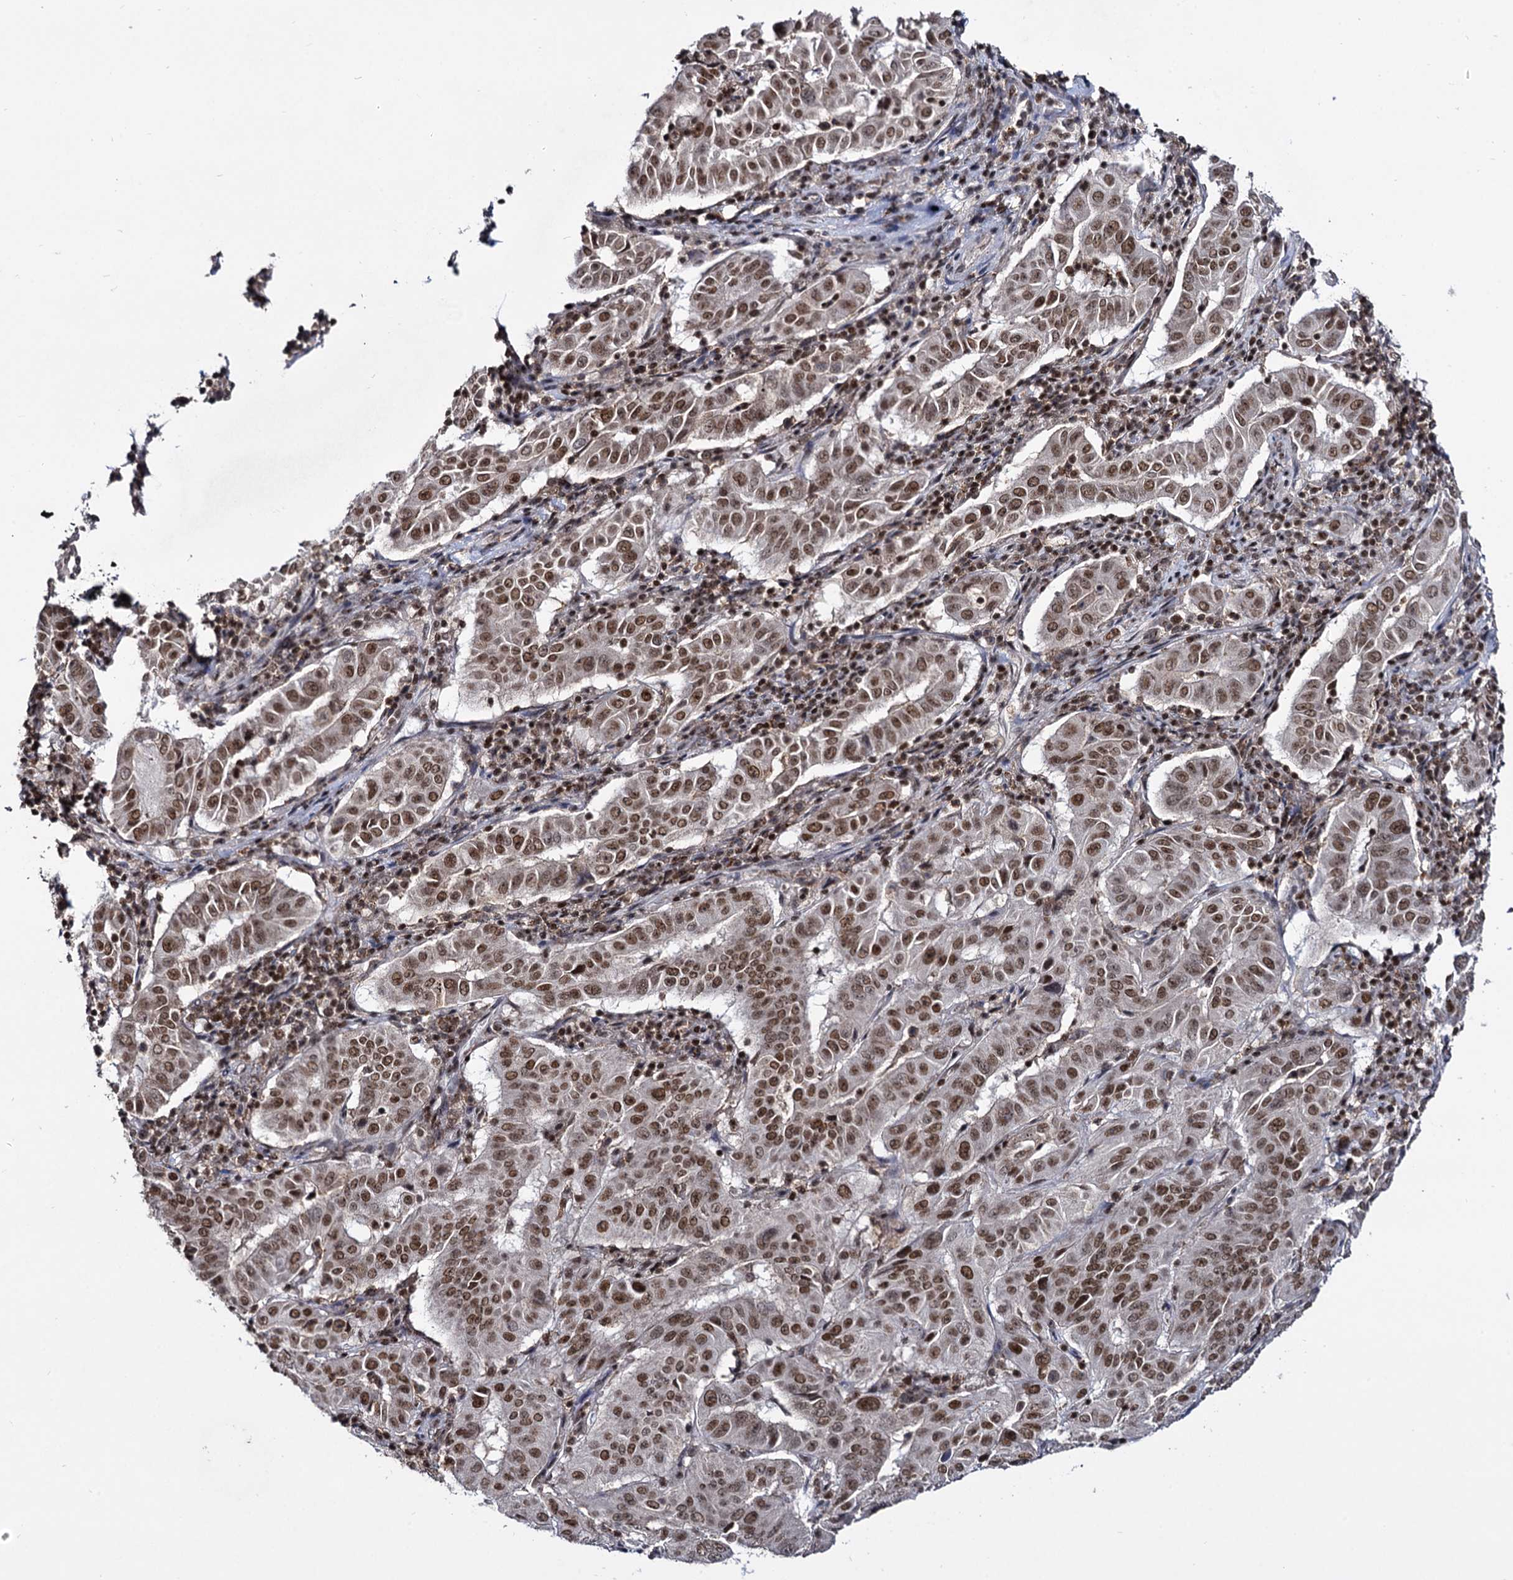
{"staining": {"intensity": "strong", "quantity": ">75%", "location": "nuclear"}, "tissue": "pancreatic cancer", "cell_type": "Tumor cells", "image_type": "cancer", "snomed": [{"axis": "morphology", "description": "Adenocarcinoma, NOS"}, {"axis": "topography", "description": "Pancreas"}], "caption": "Immunohistochemistry (IHC) (DAB) staining of human pancreatic cancer (adenocarcinoma) demonstrates strong nuclear protein staining in about >75% of tumor cells.", "gene": "SMCHD1", "patient": {"sex": "male", "age": 63}}